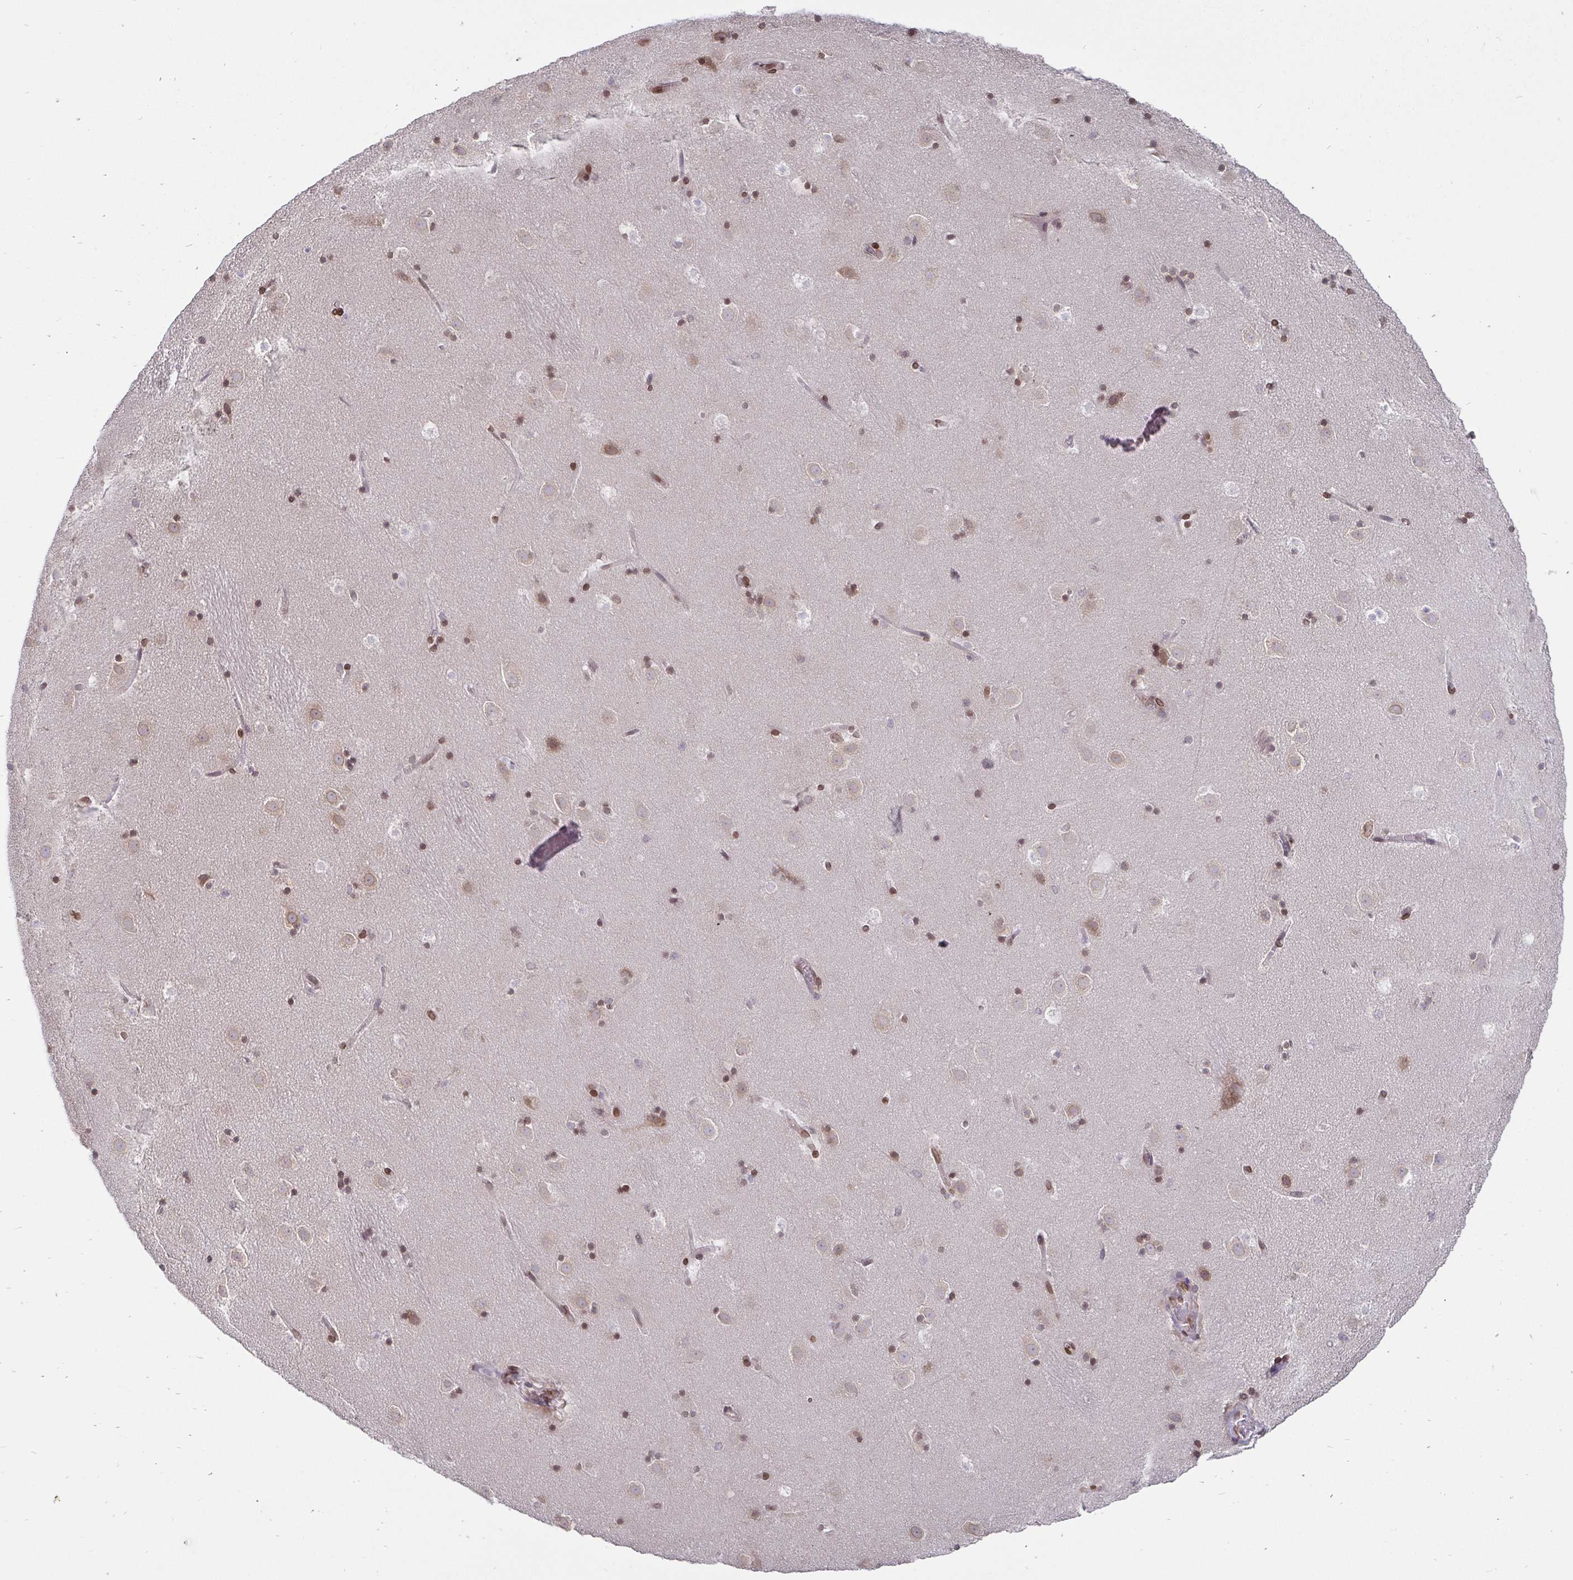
{"staining": {"intensity": "moderate", "quantity": "<25%", "location": "nuclear"}, "tissue": "caudate", "cell_type": "Glial cells", "image_type": "normal", "snomed": [{"axis": "morphology", "description": "Normal tissue, NOS"}, {"axis": "topography", "description": "Lateral ventricle wall"}], "caption": "Immunohistochemistry (IHC) staining of normal caudate, which displays low levels of moderate nuclear expression in about <25% of glial cells indicating moderate nuclear protein staining. The staining was performed using DAB (3,3'-diaminobenzidine) (brown) for protein detection and nuclei were counterstained in hematoxylin (blue).", "gene": "EMD", "patient": {"sex": "male", "age": 37}}